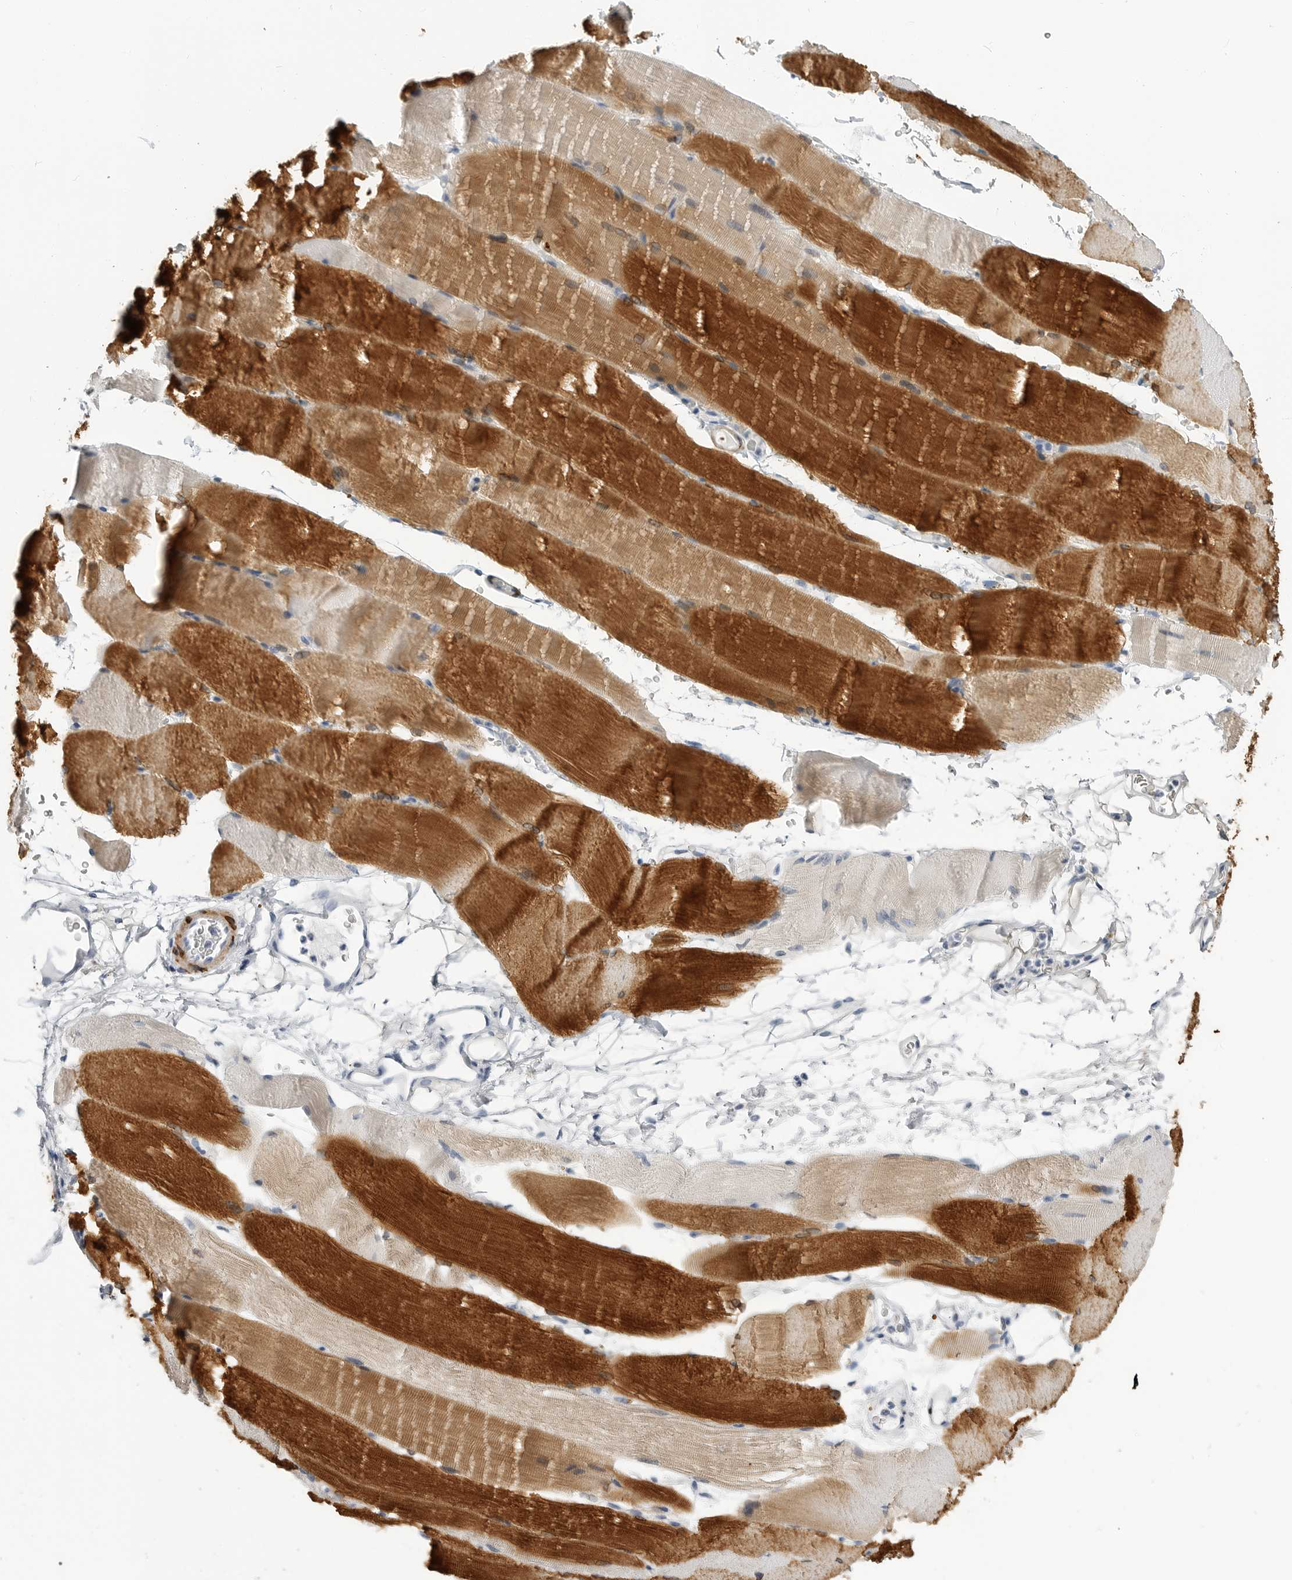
{"staining": {"intensity": "strong", "quantity": "25%-75%", "location": "cytoplasmic/membranous,nuclear"}, "tissue": "skeletal muscle", "cell_type": "Myocytes", "image_type": "normal", "snomed": [{"axis": "morphology", "description": "Normal tissue, NOS"}, {"axis": "topography", "description": "Skeletal muscle"}, {"axis": "topography", "description": "Parathyroid gland"}], "caption": "This histopathology image shows IHC staining of benign skeletal muscle, with high strong cytoplasmic/membranous,nuclear positivity in approximately 25%-75% of myocytes.", "gene": "PLN", "patient": {"sex": "female", "age": 37}}